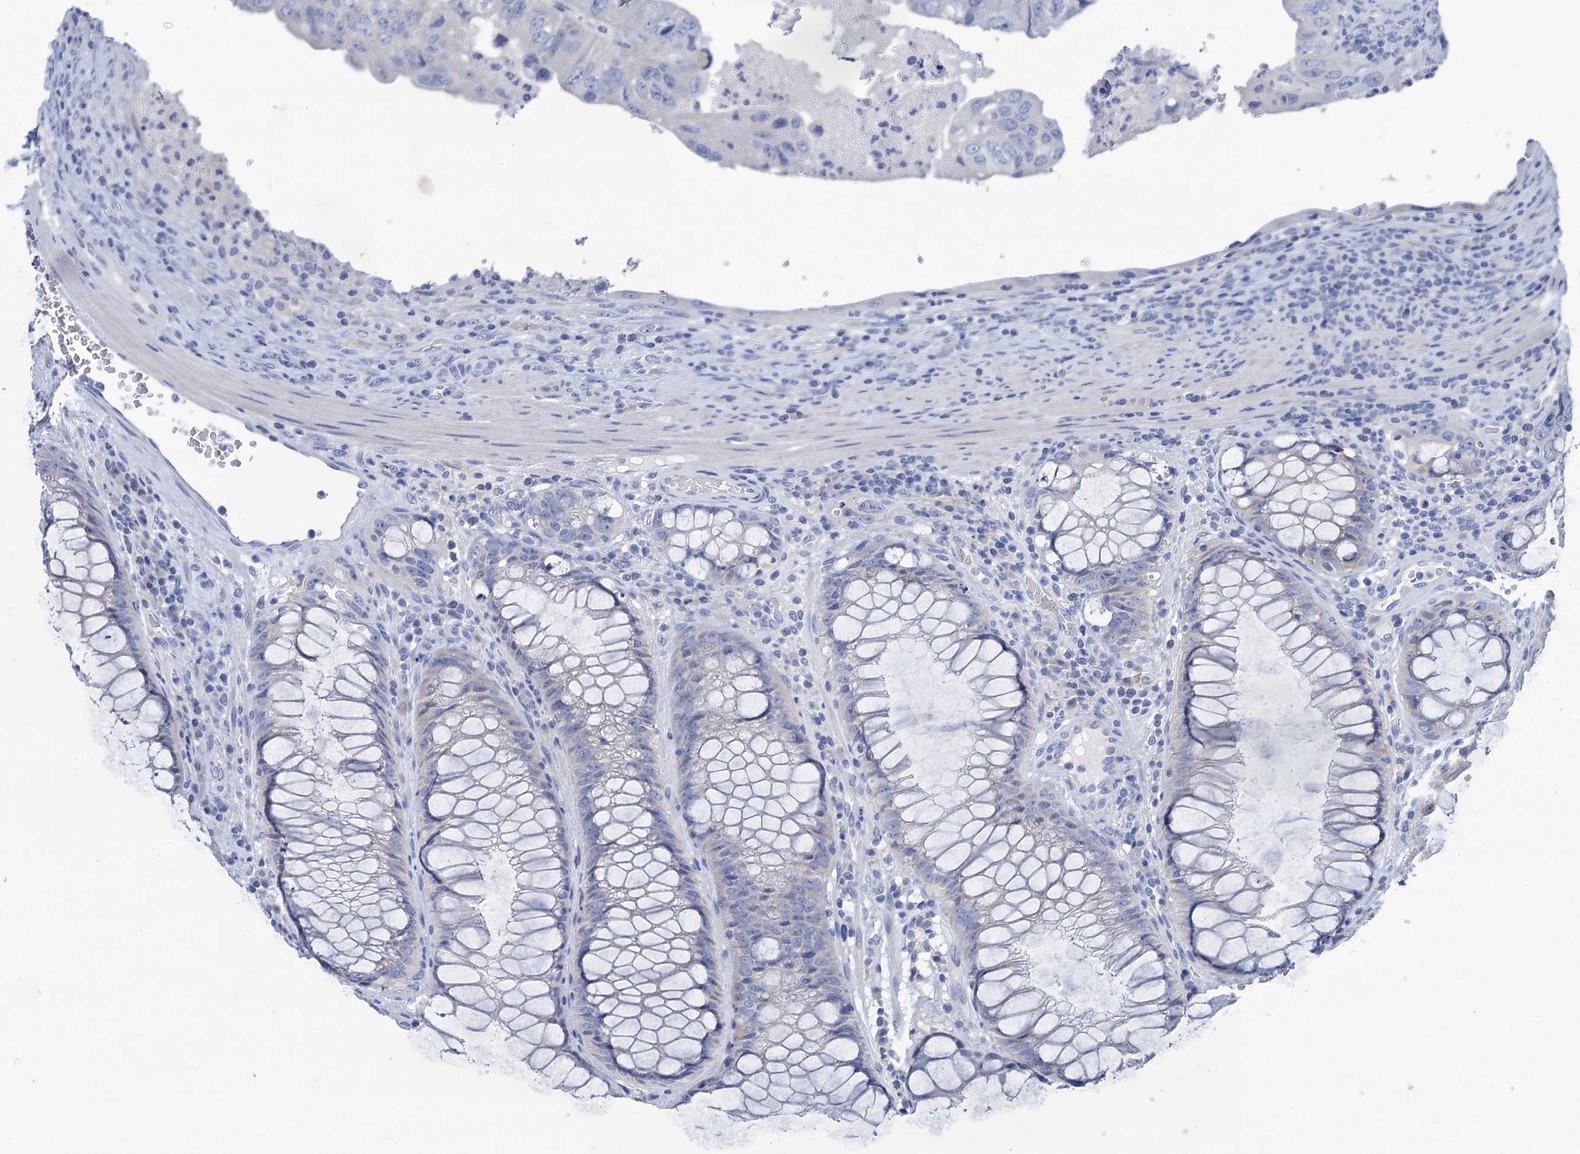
{"staining": {"intensity": "negative", "quantity": "none", "location": "none"}, "tissue": "colorectal cancer", "cell_type": "Tumor cells", "image_type": "cancer", "snomed": [{"axis": "morphology", "description": "Adenocarcinoma, NOS"}, {"axis": "topography", "description": "Rectum"}], "caption": "Immunohistochemical staining of human adenocarcinoma (colorectal) reveals no significant staining in tumor cells.", "gene": "RTKN2", "patient": {"sex": "male", "age": 63}}